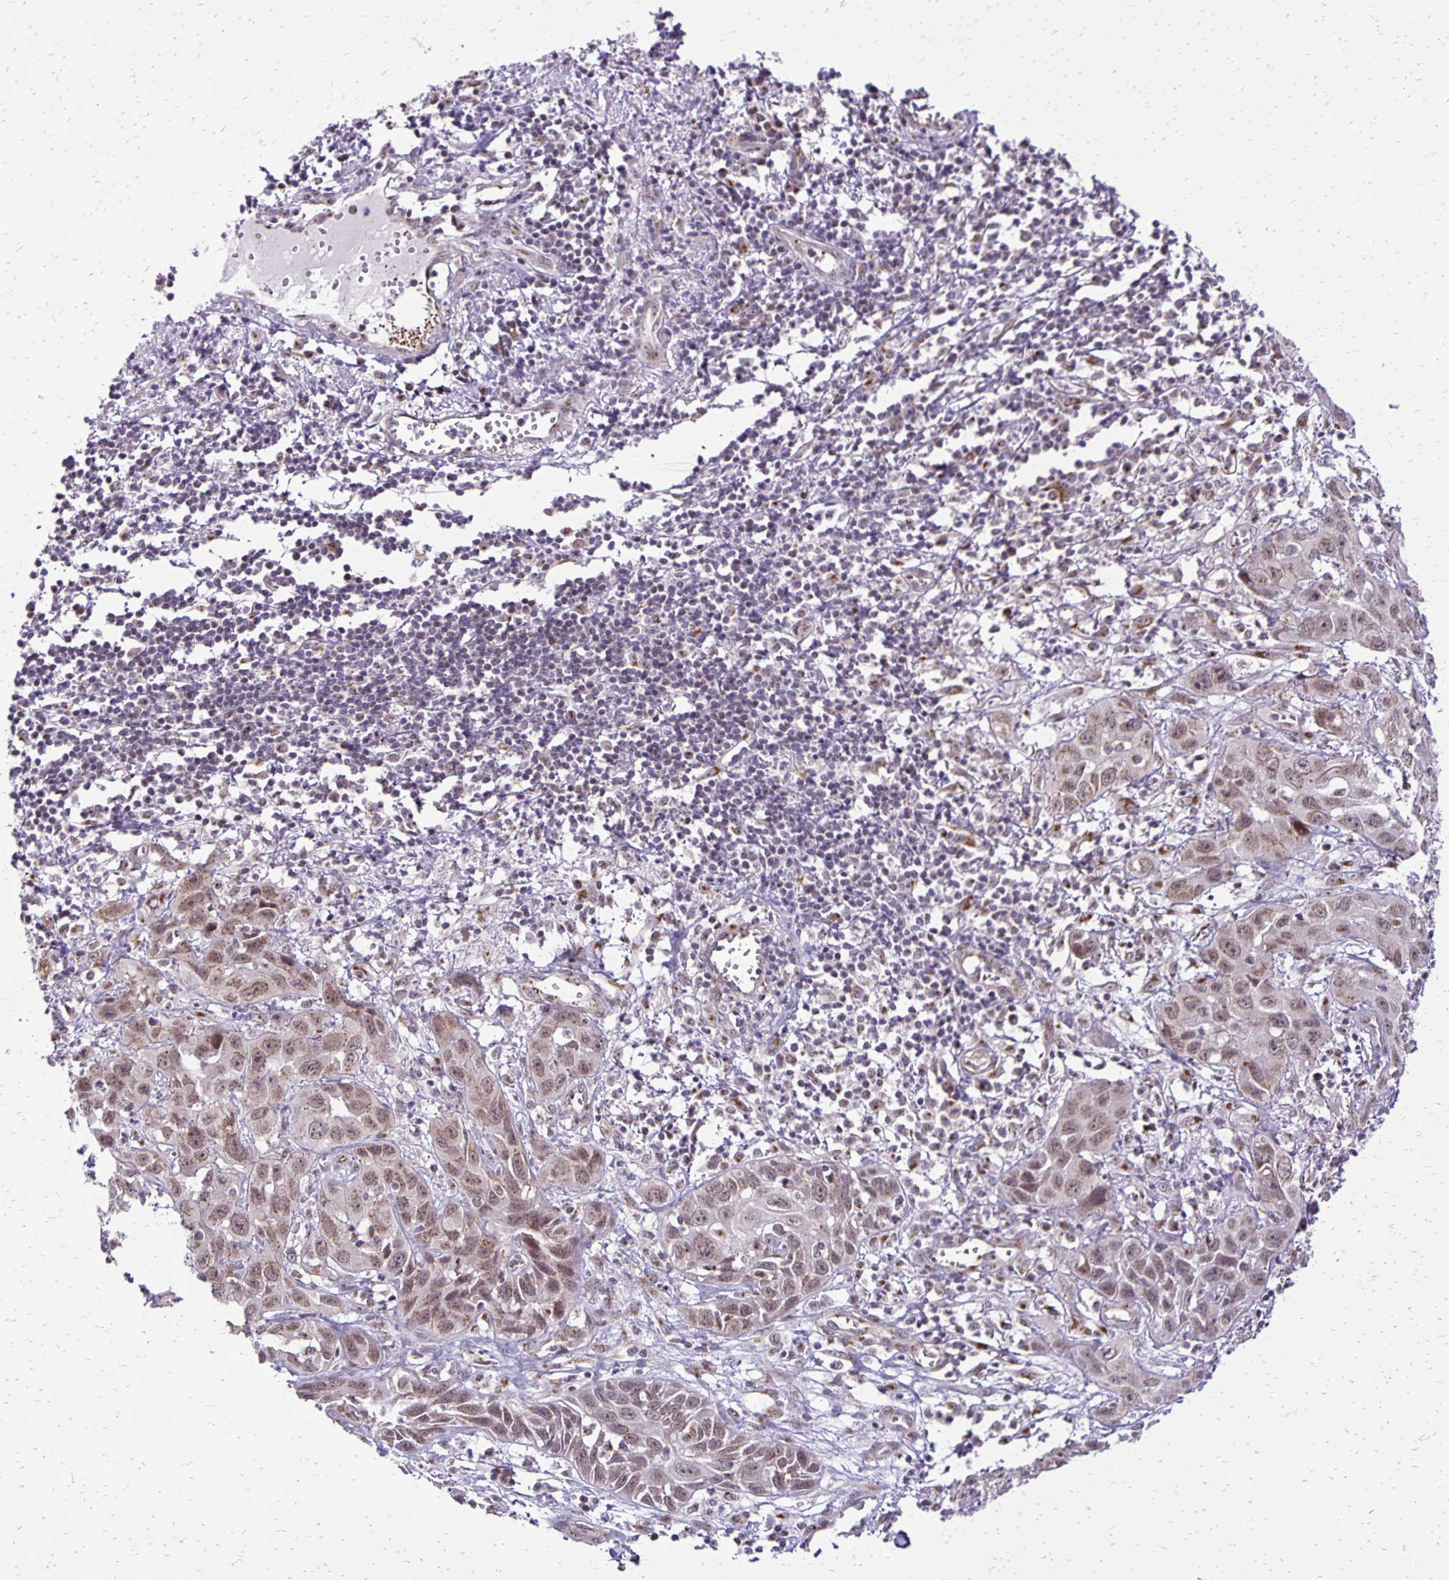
{"staining": {"intensity": "weak", "quantity": ">75%", "location": "cytoplasmic/membranous,nuclear"}, "tissue": "skin cancer", "cell_type": "Tumor cells", "image_type": "cancer", "snomed": [{"axis": "morphology", "description": "Squamous cell carcinoma, NOS"}, {"axis": "topography", "description": "Skin"}, {"axis": "topography", "description": "Vulva"}], "caption": "This histopathology image shows immunohistochemistry staining of skin cancer, with low weak cytoplasmic/membranous and nuclear positivity in approximately >75% of tumor cells.", "gene": "GOLGA5", "patient": {"sex": "female", "age": 71}}